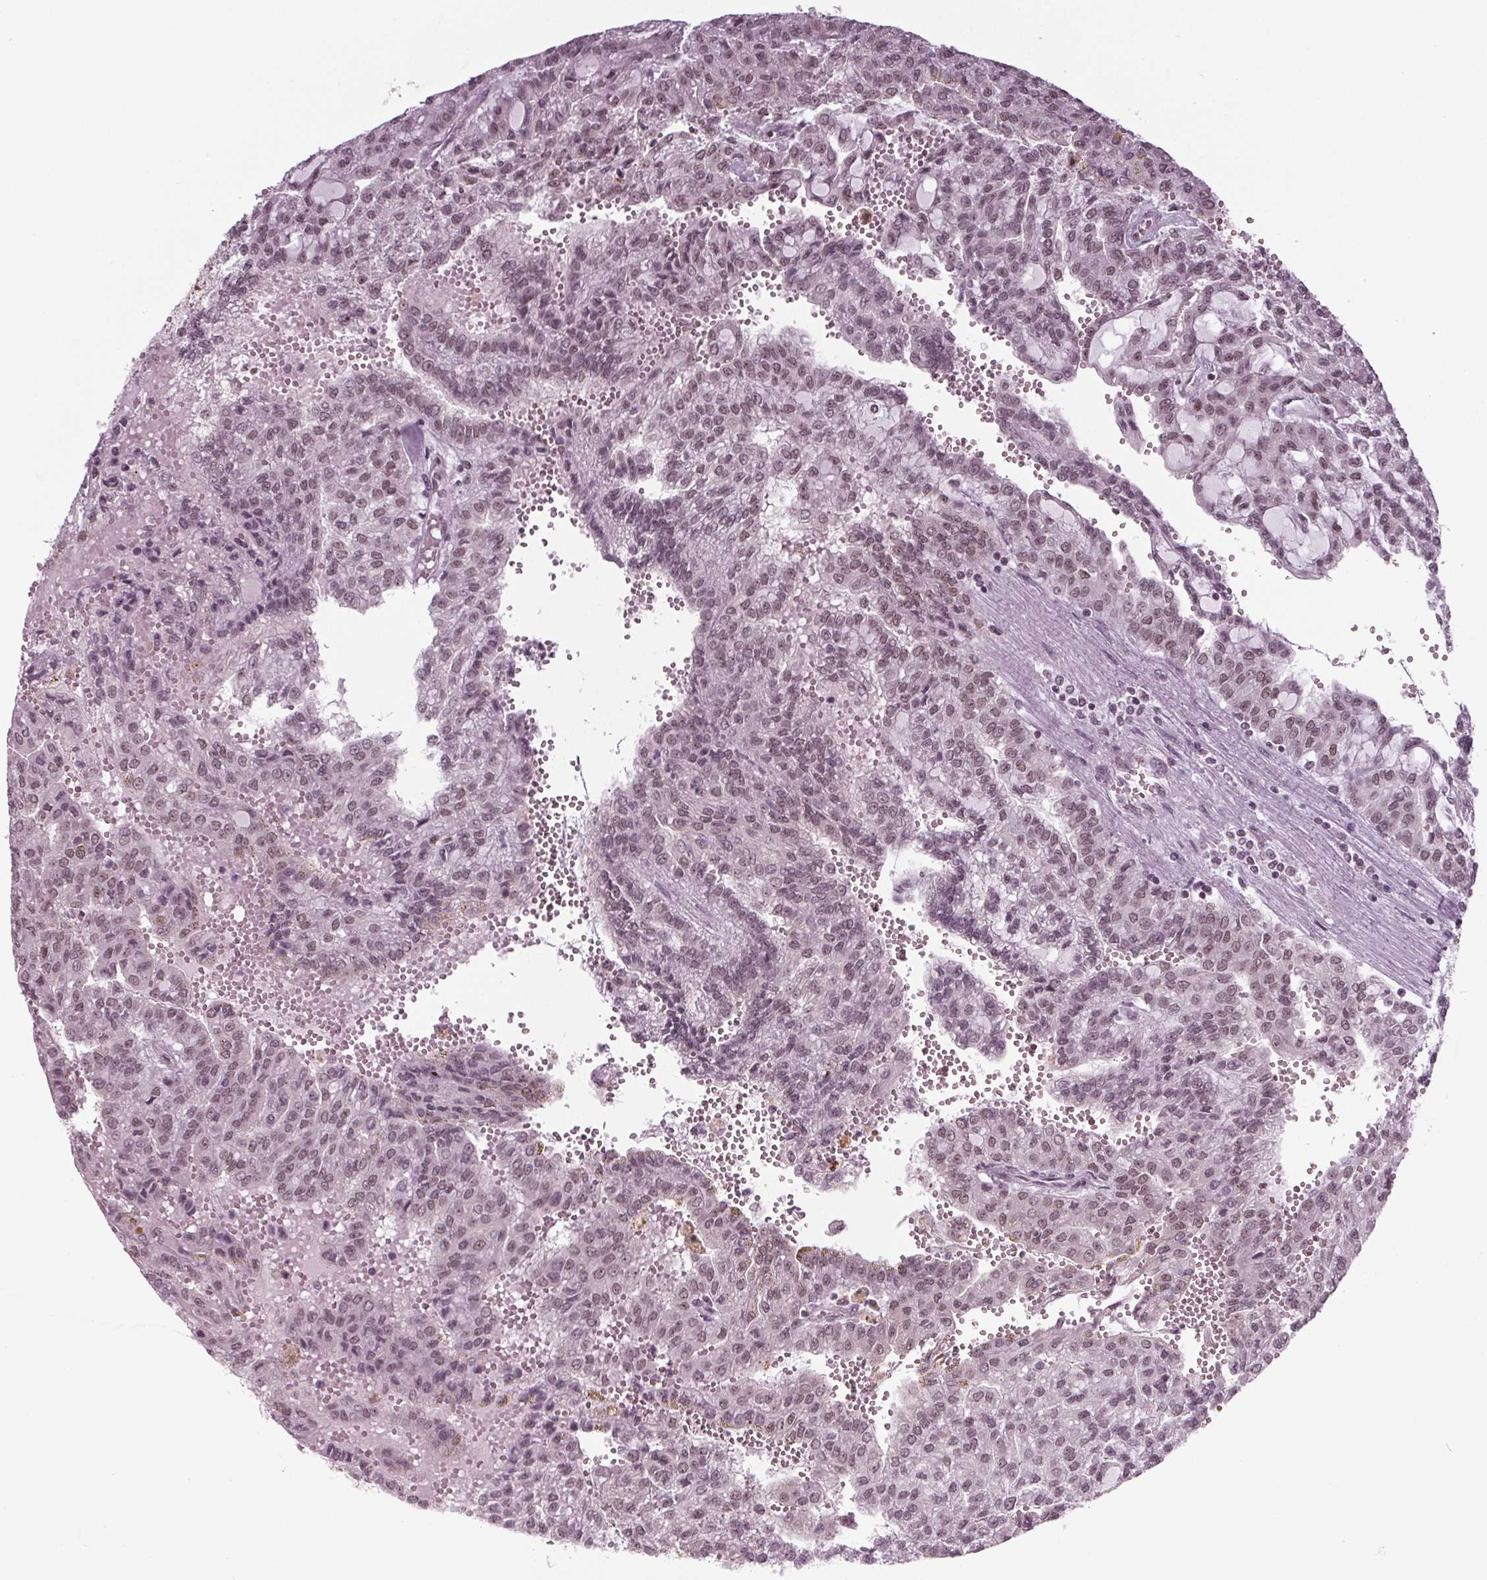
{"staining": {"intensity": "weak", "quantity": ">75%", "location": "nuclear"}, "tissue": "renal cancer", "cell_type": "Tumor cells", "image_type": "cancer", "snomed": [{"axis": "morphology", "description": "Adenocarcinoma, NOS"}, {"axis": "topography", "description": "Kidney"}], "caption": "Immunohistochemistry of human renal cancer reveals low levels of weak nuclear expression in about >75% of tumor cells.", "gene": "DDX41", "patient": {"sex": "male", "age": 63}}